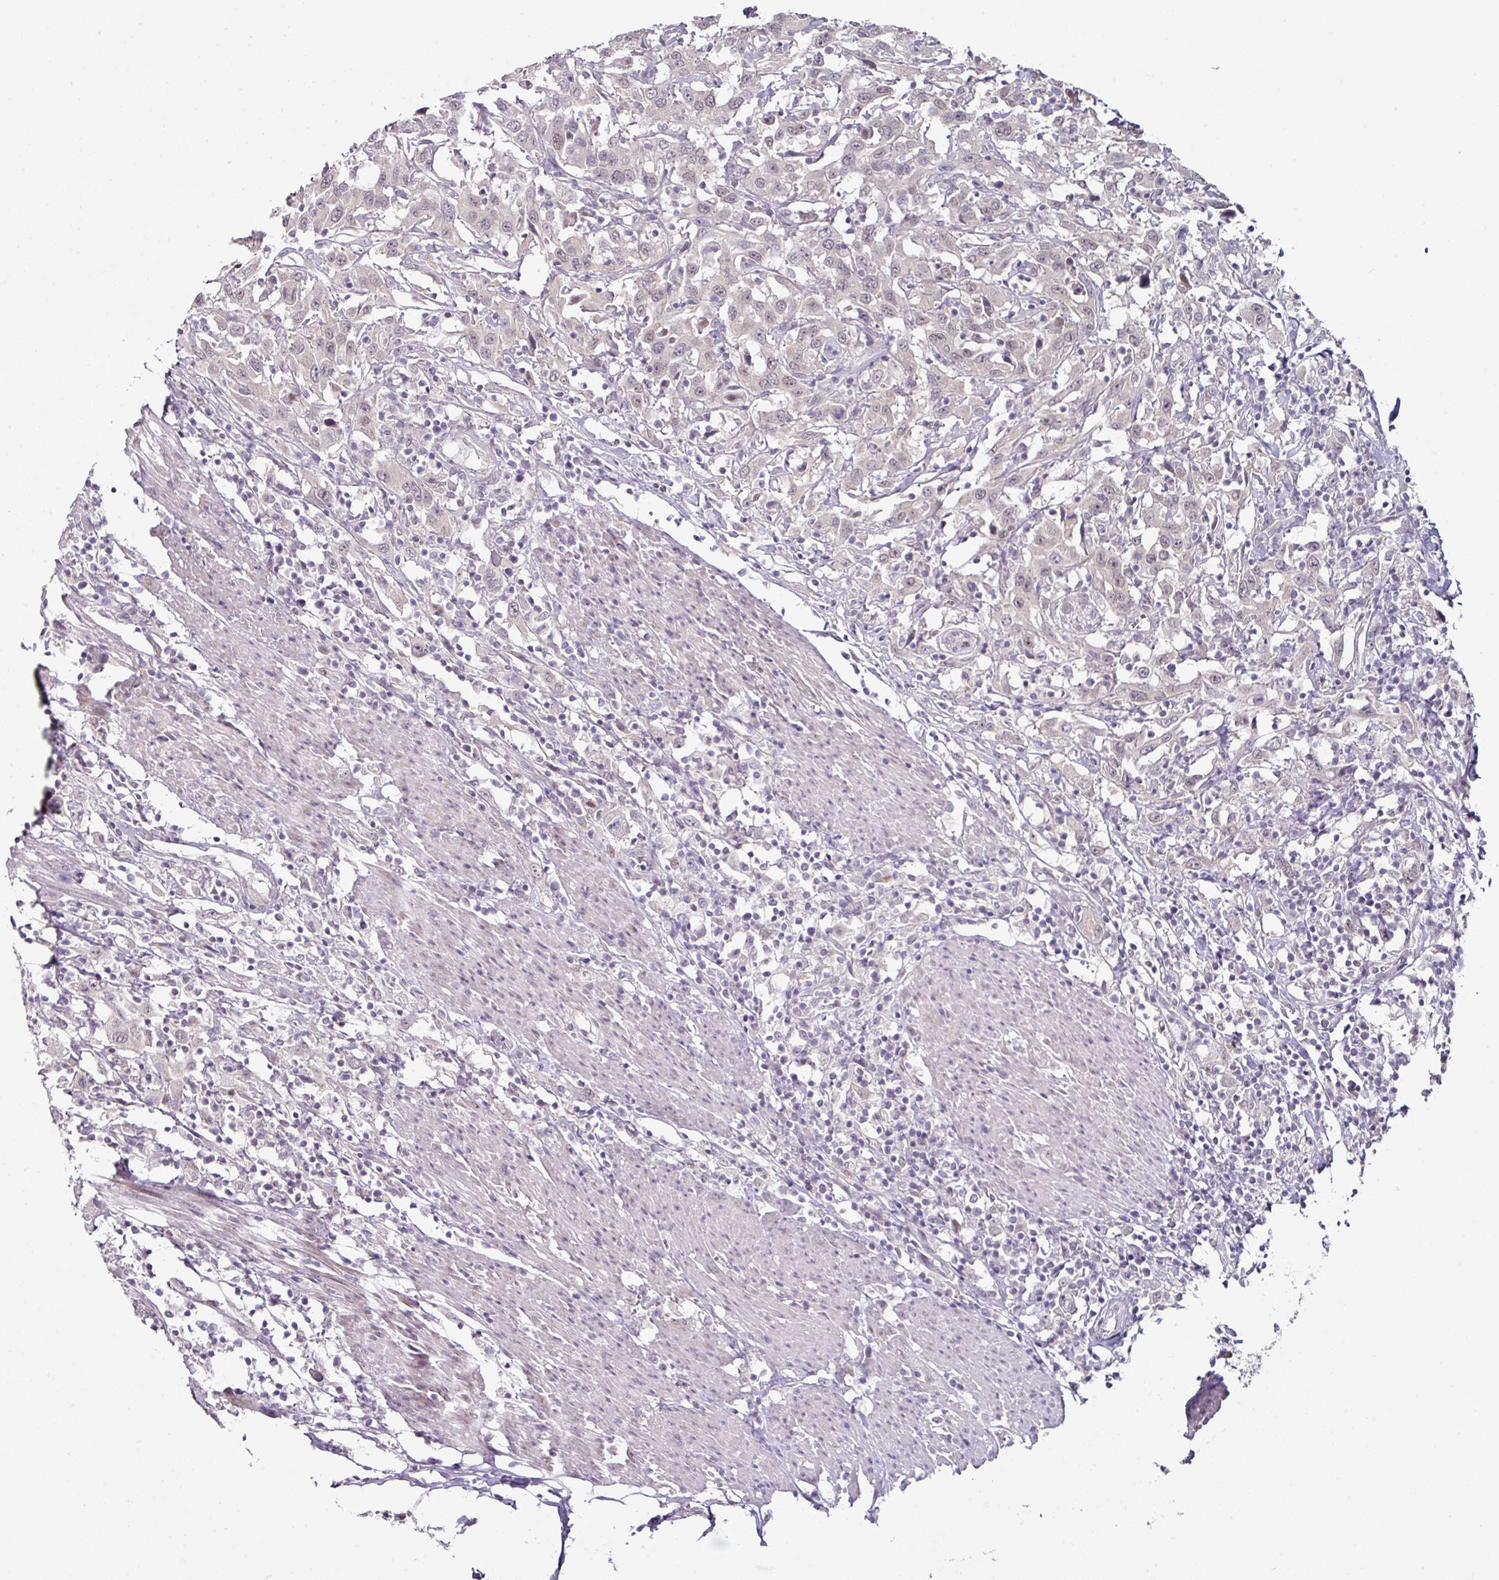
{"staining": {"intensity": "weak", "quantity": ">75%", "location": "nuclear"}, "tissue": "urothelial cancer", "cell_type": "Tumor cells", "image_type": "cancer", "snomed": [{"axis": "morphology", "description": "Urothelial carcinoma, High grade"}, {"axis": "topography", "description": "Urinary bladder"}], "caption": "Urothelial carcinoma (high-grade) stained for a protein (brown) reveals weak nuclear positive expression in about >75% of tumor cells.", "gene": "ELK1", "patient": {"sex": "male", "age": 61}}